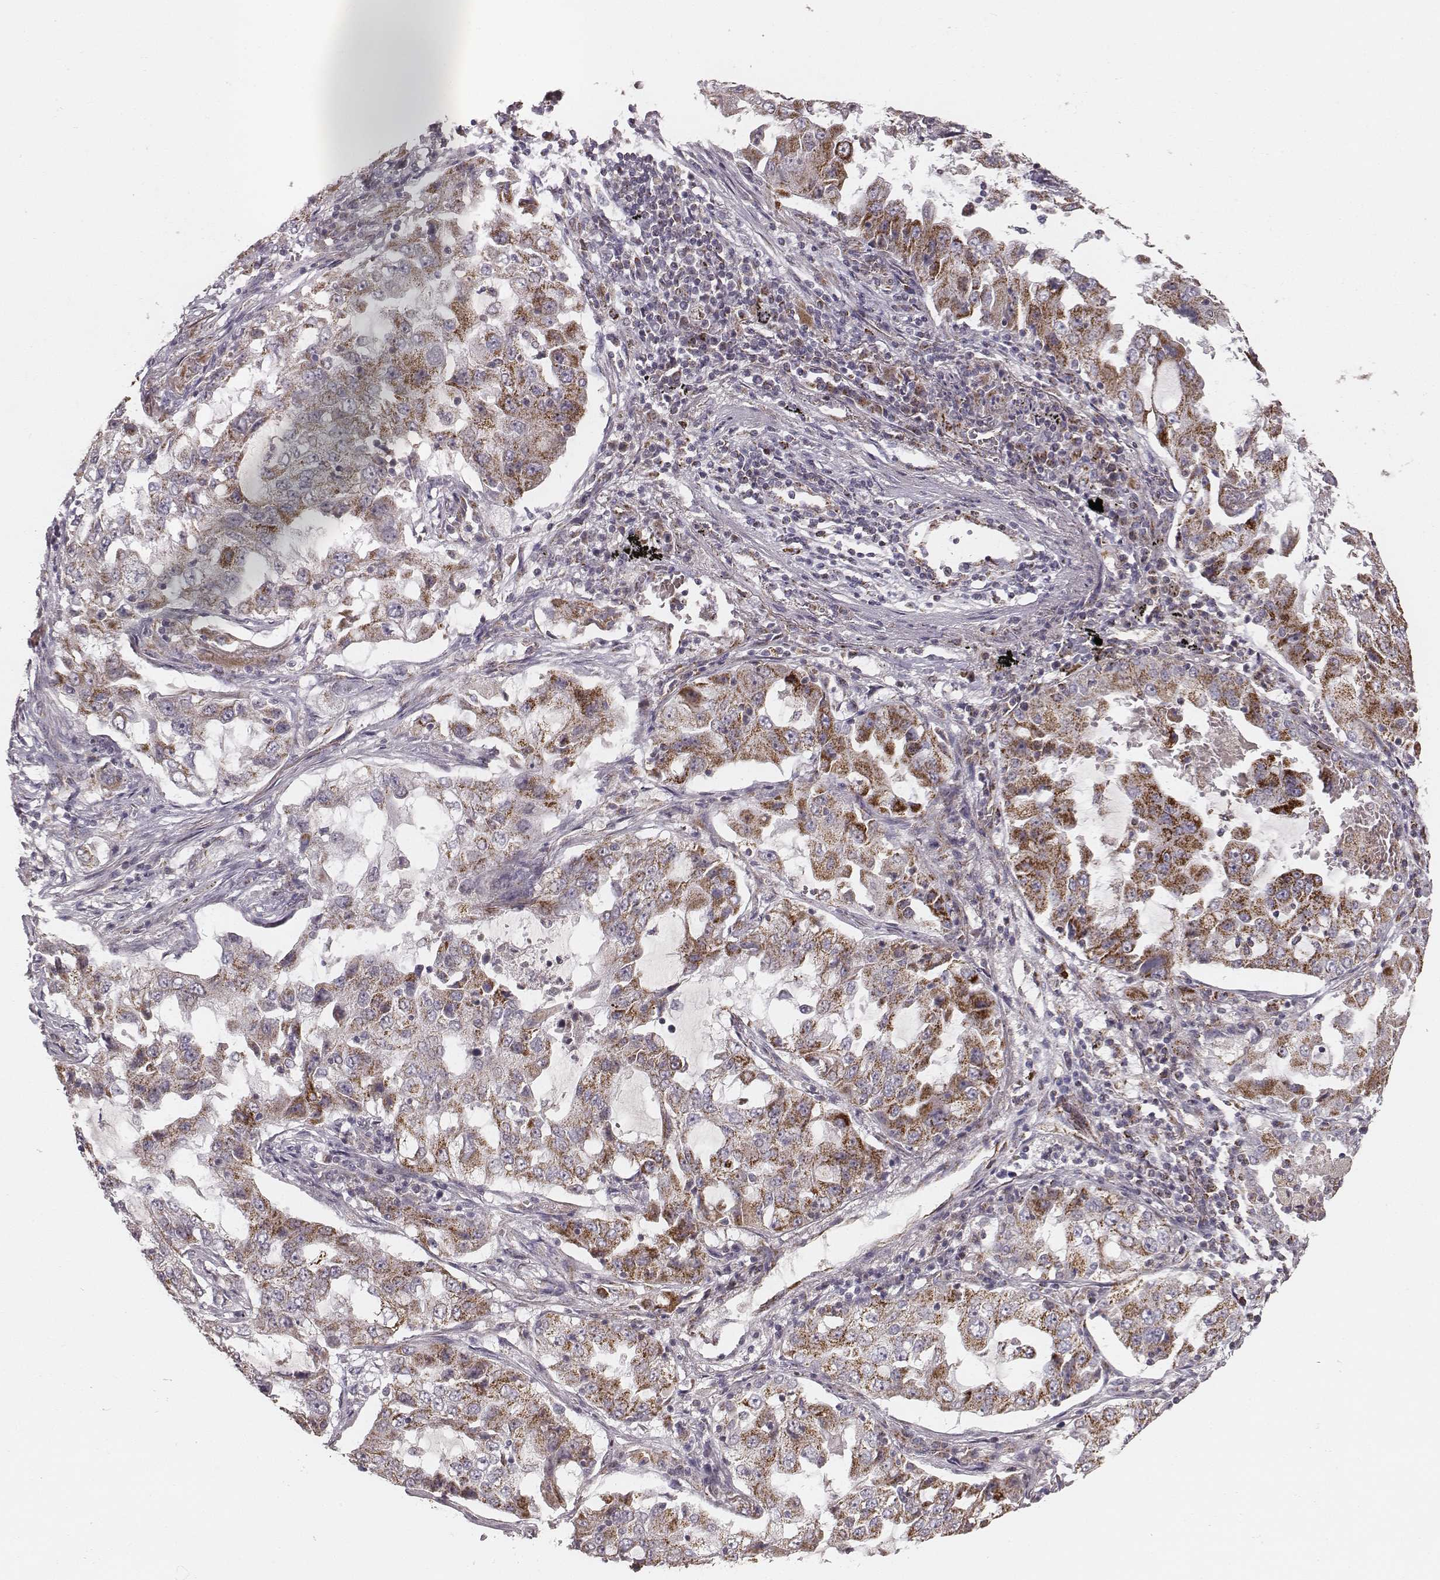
{"staining": {"intensity": "strong", "quantity": ">75%", "location": "cytoplasmic/membranous"}, "tissue": "lung cancer", "cell_type": "Tumor cells", "image_type": "cancer", "snomed": [{"axis": "morphology", "description": "Adenocarcinoma, NOS"}, {"axis": "topography", "description": "Lung"}], "caption": "Human lung adenocarcinoma stained for a protein (brown) demonstrates strong cytoplasmic/membranous positive staining in approximately >75% of tumor cells.", "gene": "TUFM", "patient": {"sex": "female", "age": 61}}